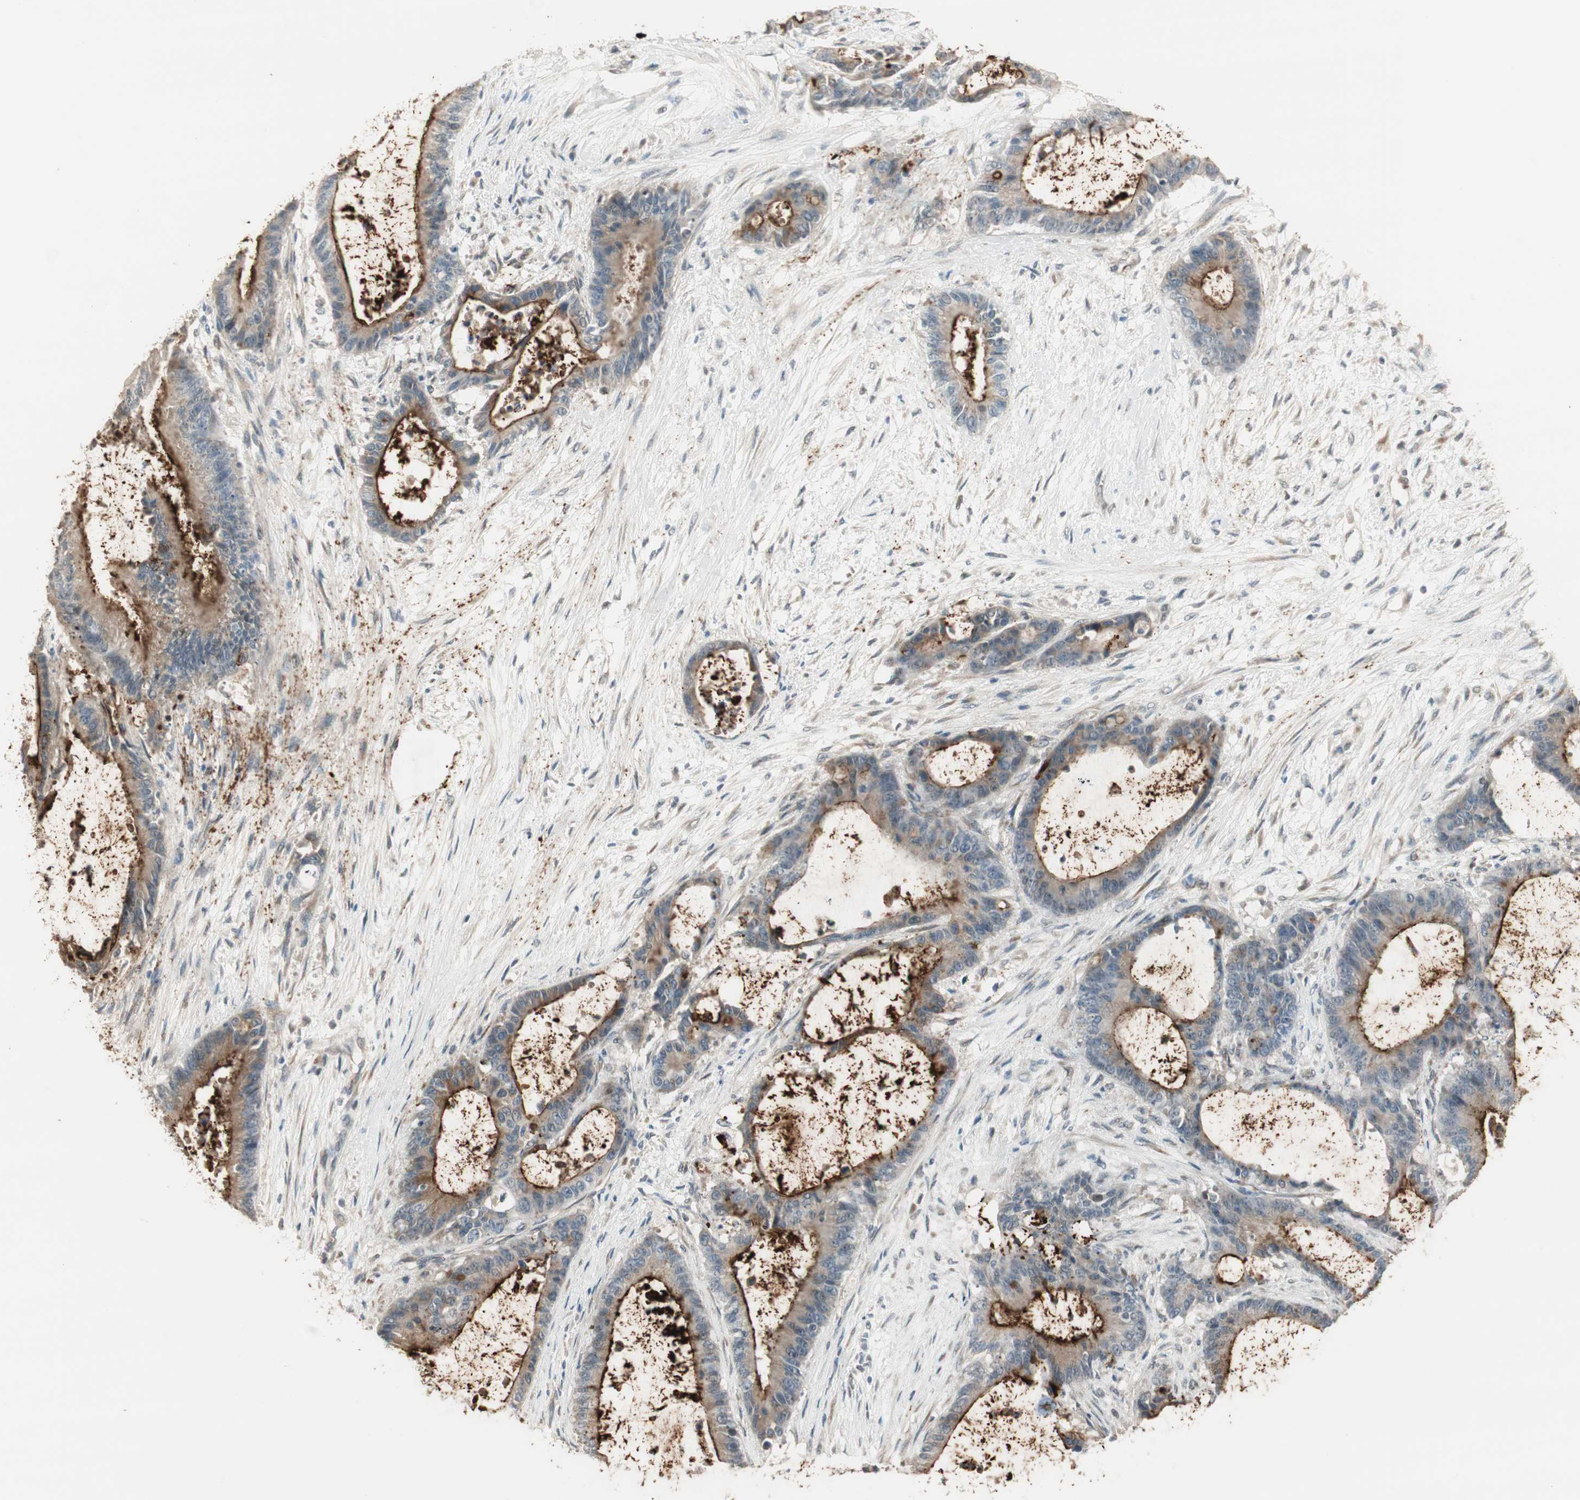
{"staining": {"intensity": "strong", "quantity": ">75%", "location": "cytoplasmic/membranous"}, "tissue": "liver cancer", "cell_type": "Tumor cells", "image_type": "cancer", "snomed": [{"axis": "morphology", "description": "Cholangiocarcinoma"}, {"axis": "topography", "description": "Liver"}], "caption": "This is a micrograph of immunohistochemistry (IHC) staining of cholangiocarcinoma (liver), which shows strong expression in the cytoplasmic/membranous of tumor cells.", "gene": "TASOR", "patient": {"sex": "female", "age": 73}}